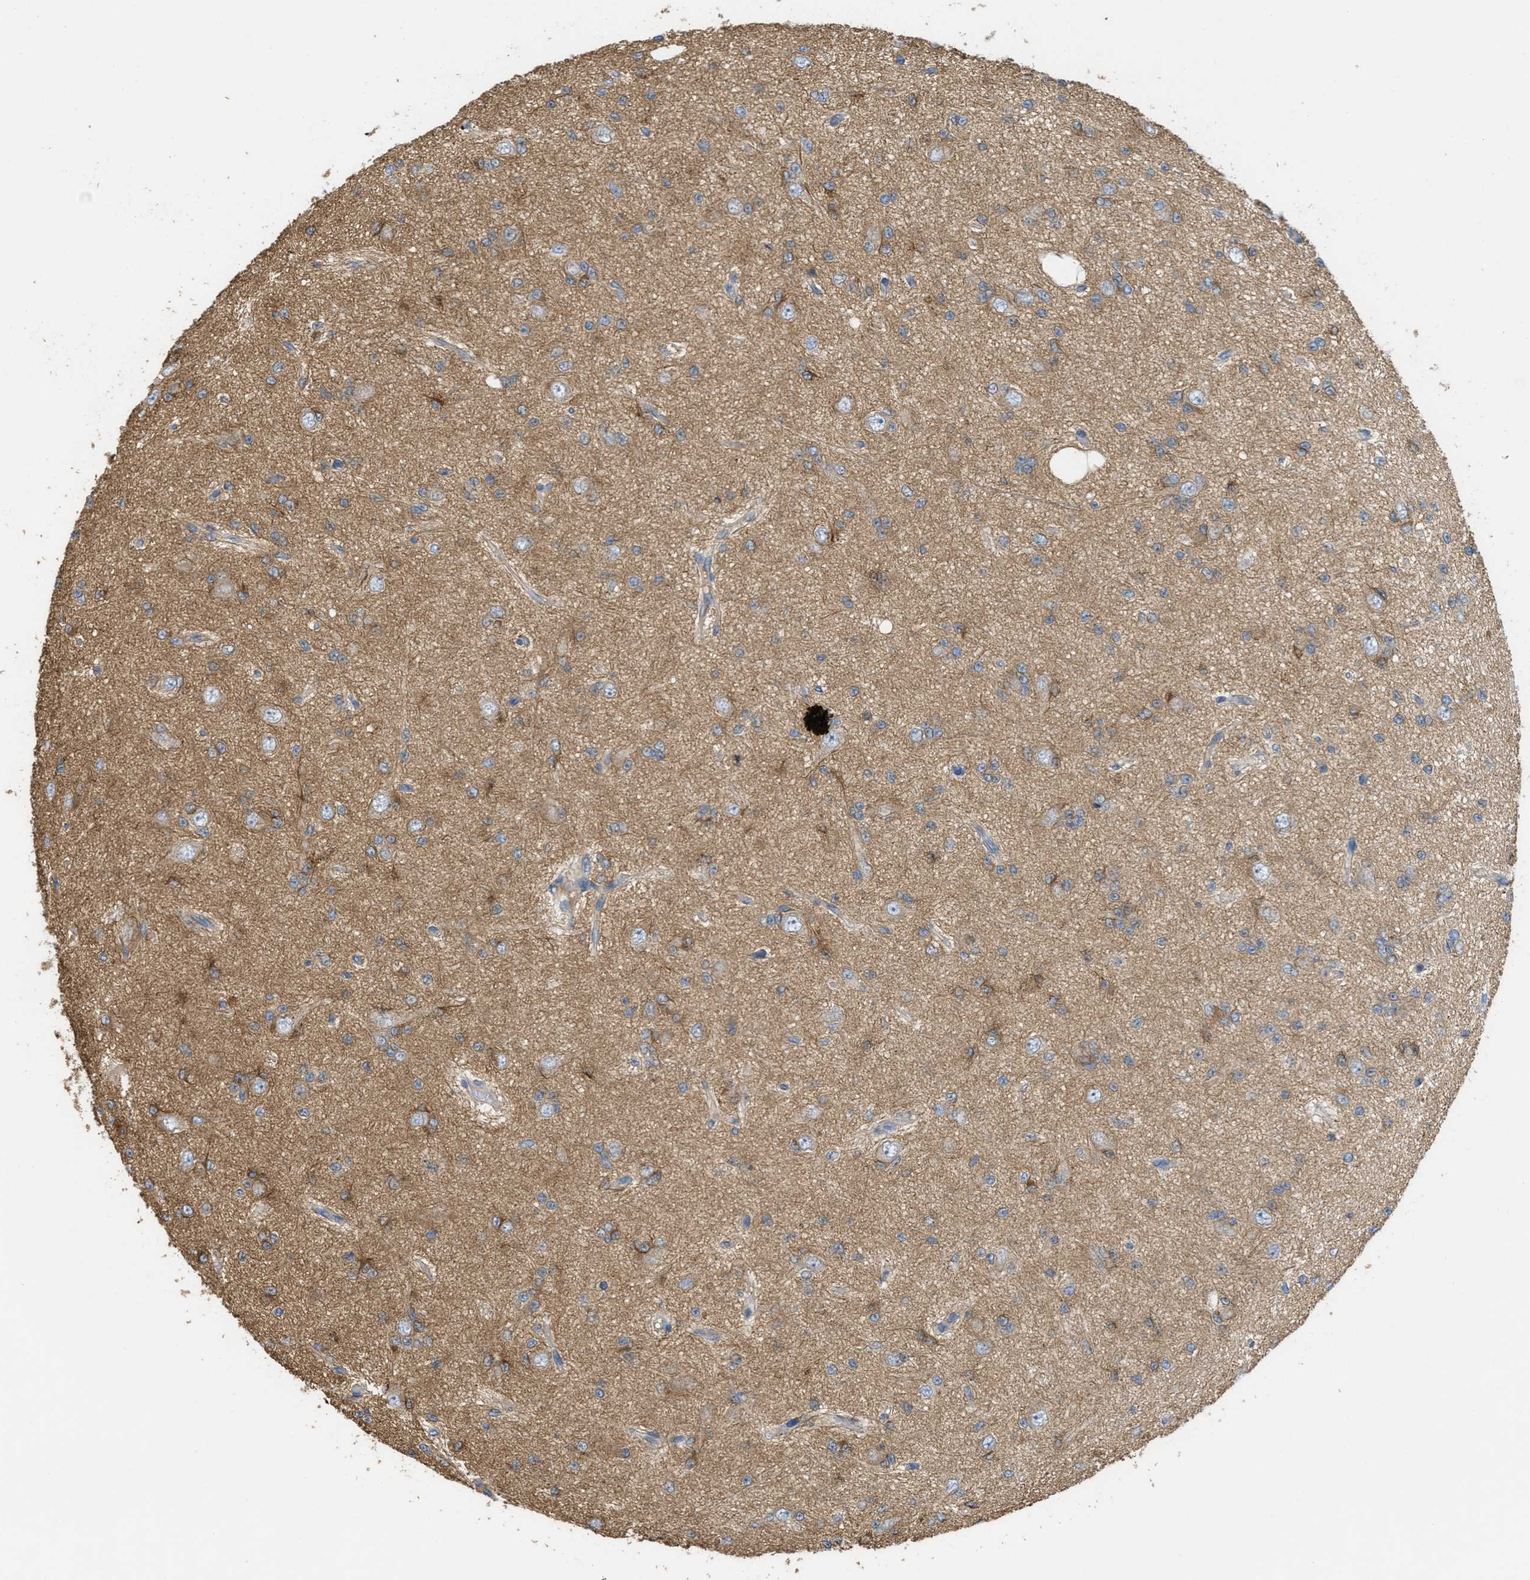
{"staining": {"intensity": "moderate", "quantity": "<25%", "location": "cytoplasmic/membranous"}, "tissue": "glioma", "cell_type": "Tumor cells", "image_type": "cancer", "snomed": [{"axis": "morphology", "description": "Glioma, malignant, Low grade"}, {"axis": "topography", "description": "Brain"}], "caption": "Protein expression analysis of glioma exhibits moderate cytoplasmic/membranous expression in approximately <25% of tumor cells.", "gene": "UBA5", "patient": {"sex": "male", "age": 38}}